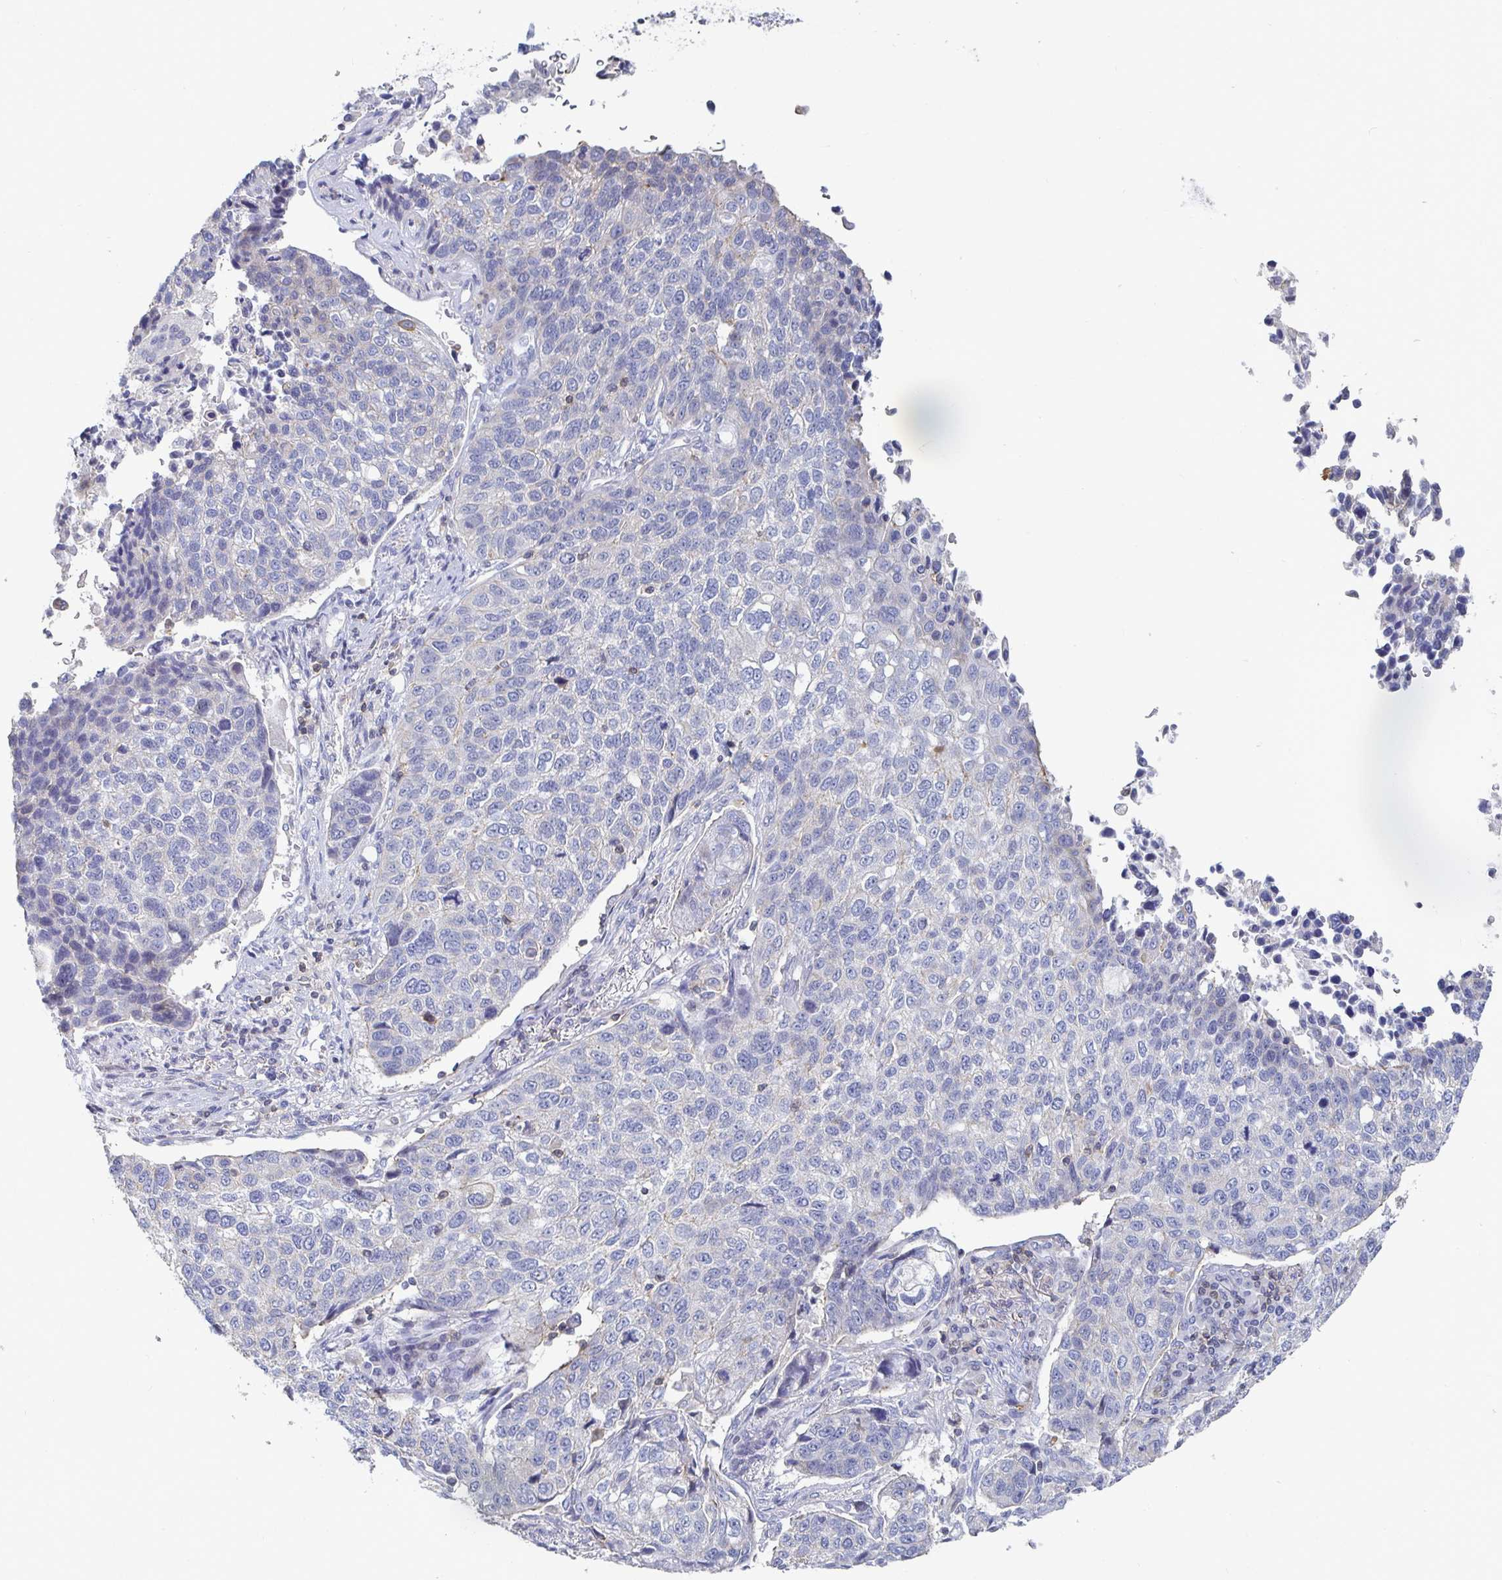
{"staining": {"intensity": "negative", "quantity": "none", "location": "none"}, "tissue": "lung cancer", "cell_type": "Tumor cells", "image_type": "cancer", "snomed": [{"axis": "morphology", "description": "Squamous cell carcinoma, NOS"}, {"axis": "topography", "description": "Lymph node"}, {"axis": "topography", "description": "Lung"}], "caption": "DAB immunohistochemical staining of human lung cancer (squamous cell carcinoma) reveals no significant expression in tumor cells.", "gene": "PIK3CD", "patient": {"sex": "male", "age": 61}}